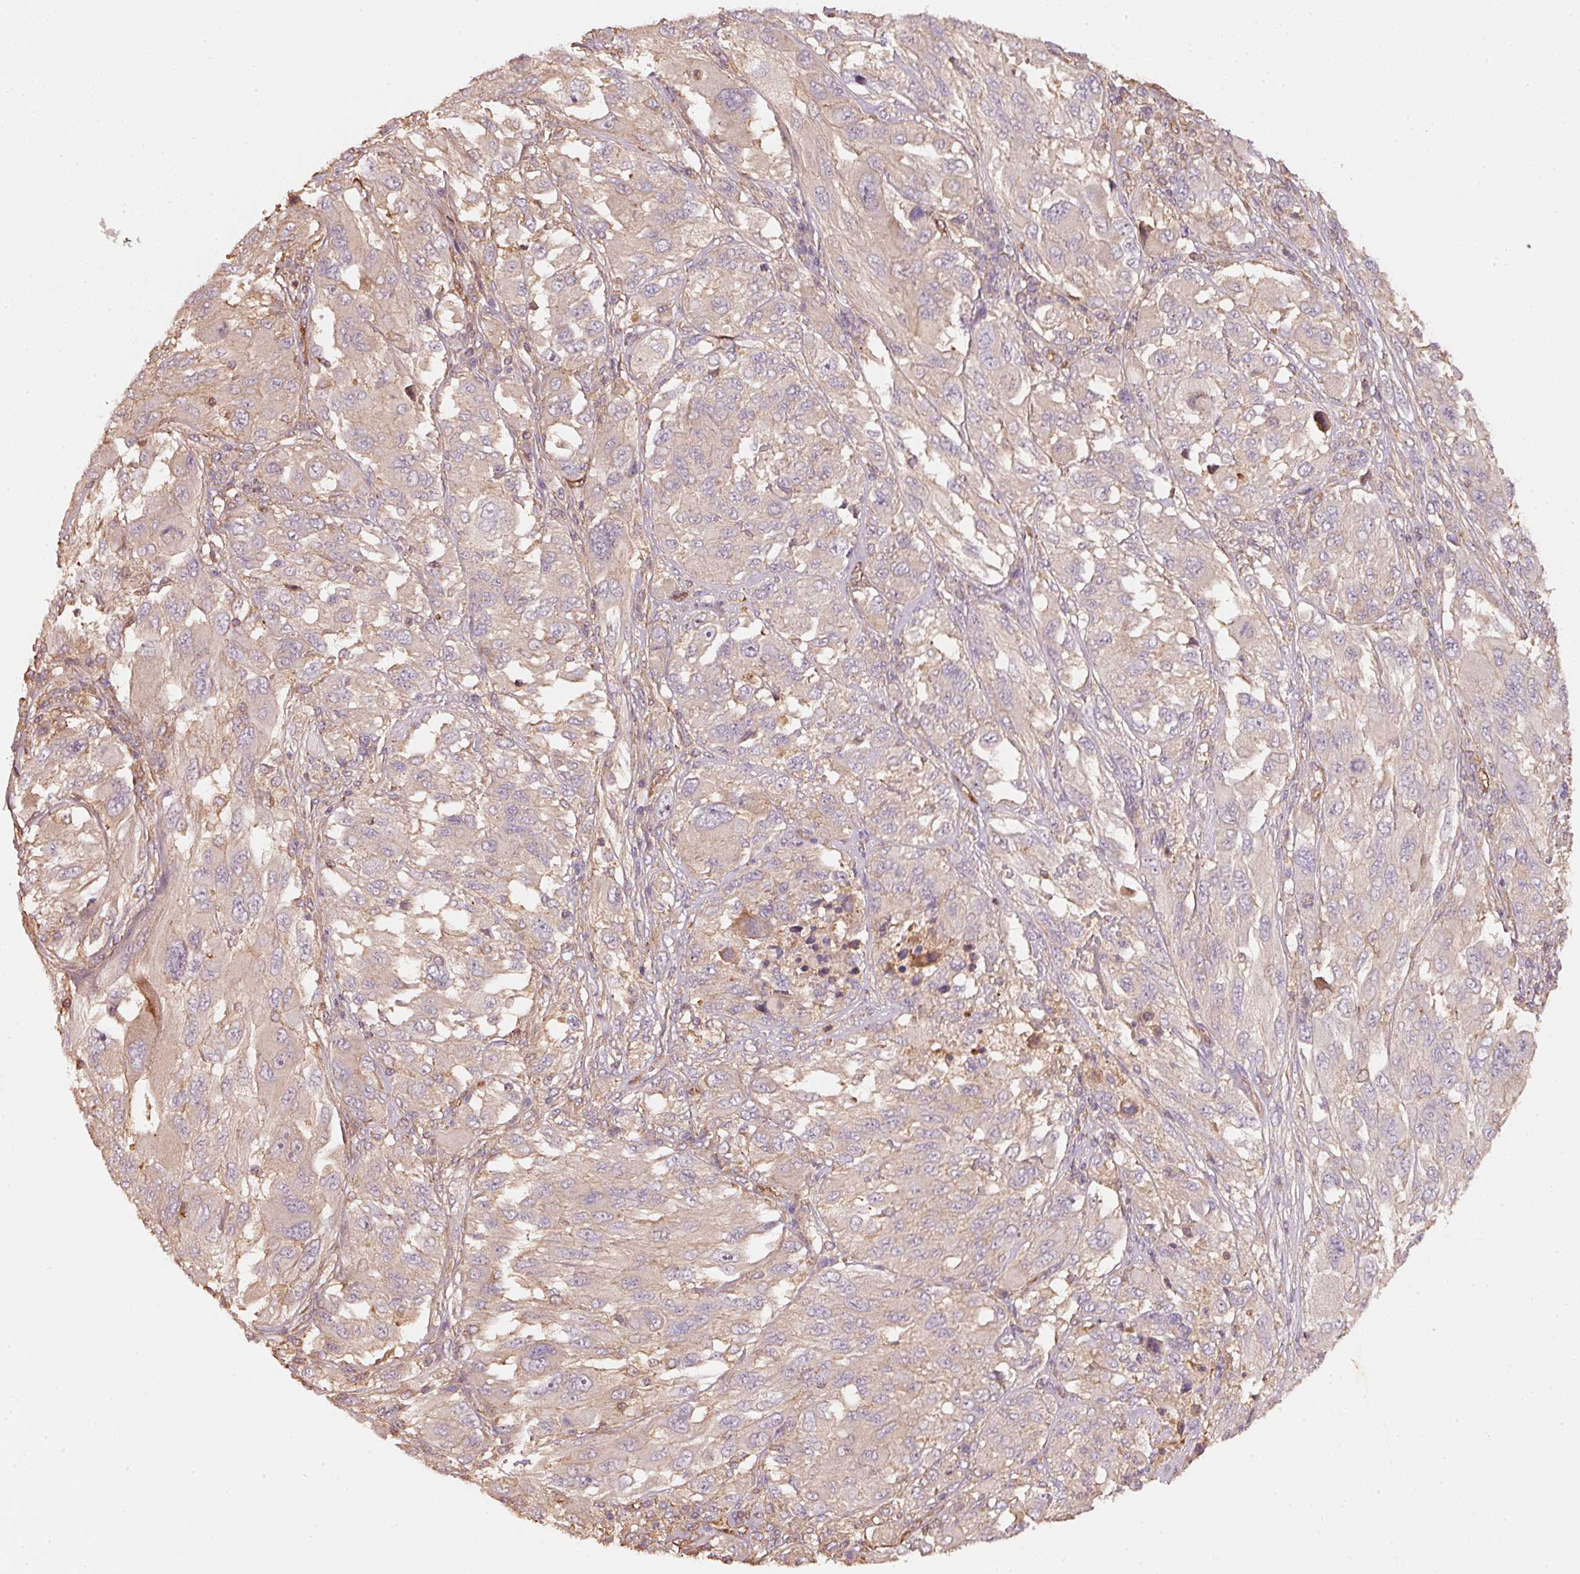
{"staining": {"intensity": "weak", "quantity": "<25%", "location": "cytoplasmic/membranous"}, "tissue": "melanoma", "cell_type": "Tumor cells", "image_type": "cancer", "snomed": [{"axis": "morphology", "description": "Malignant melanoma, NOS"}, {"axis": "topography", "description": "Skin"}], "caption": "This is an immunohistochemistry (IHC) image of malignant melanoma. There is no staining in tumor cells.", "gene": "CEP95", "patient": {"sex": "female", "age": 91}}